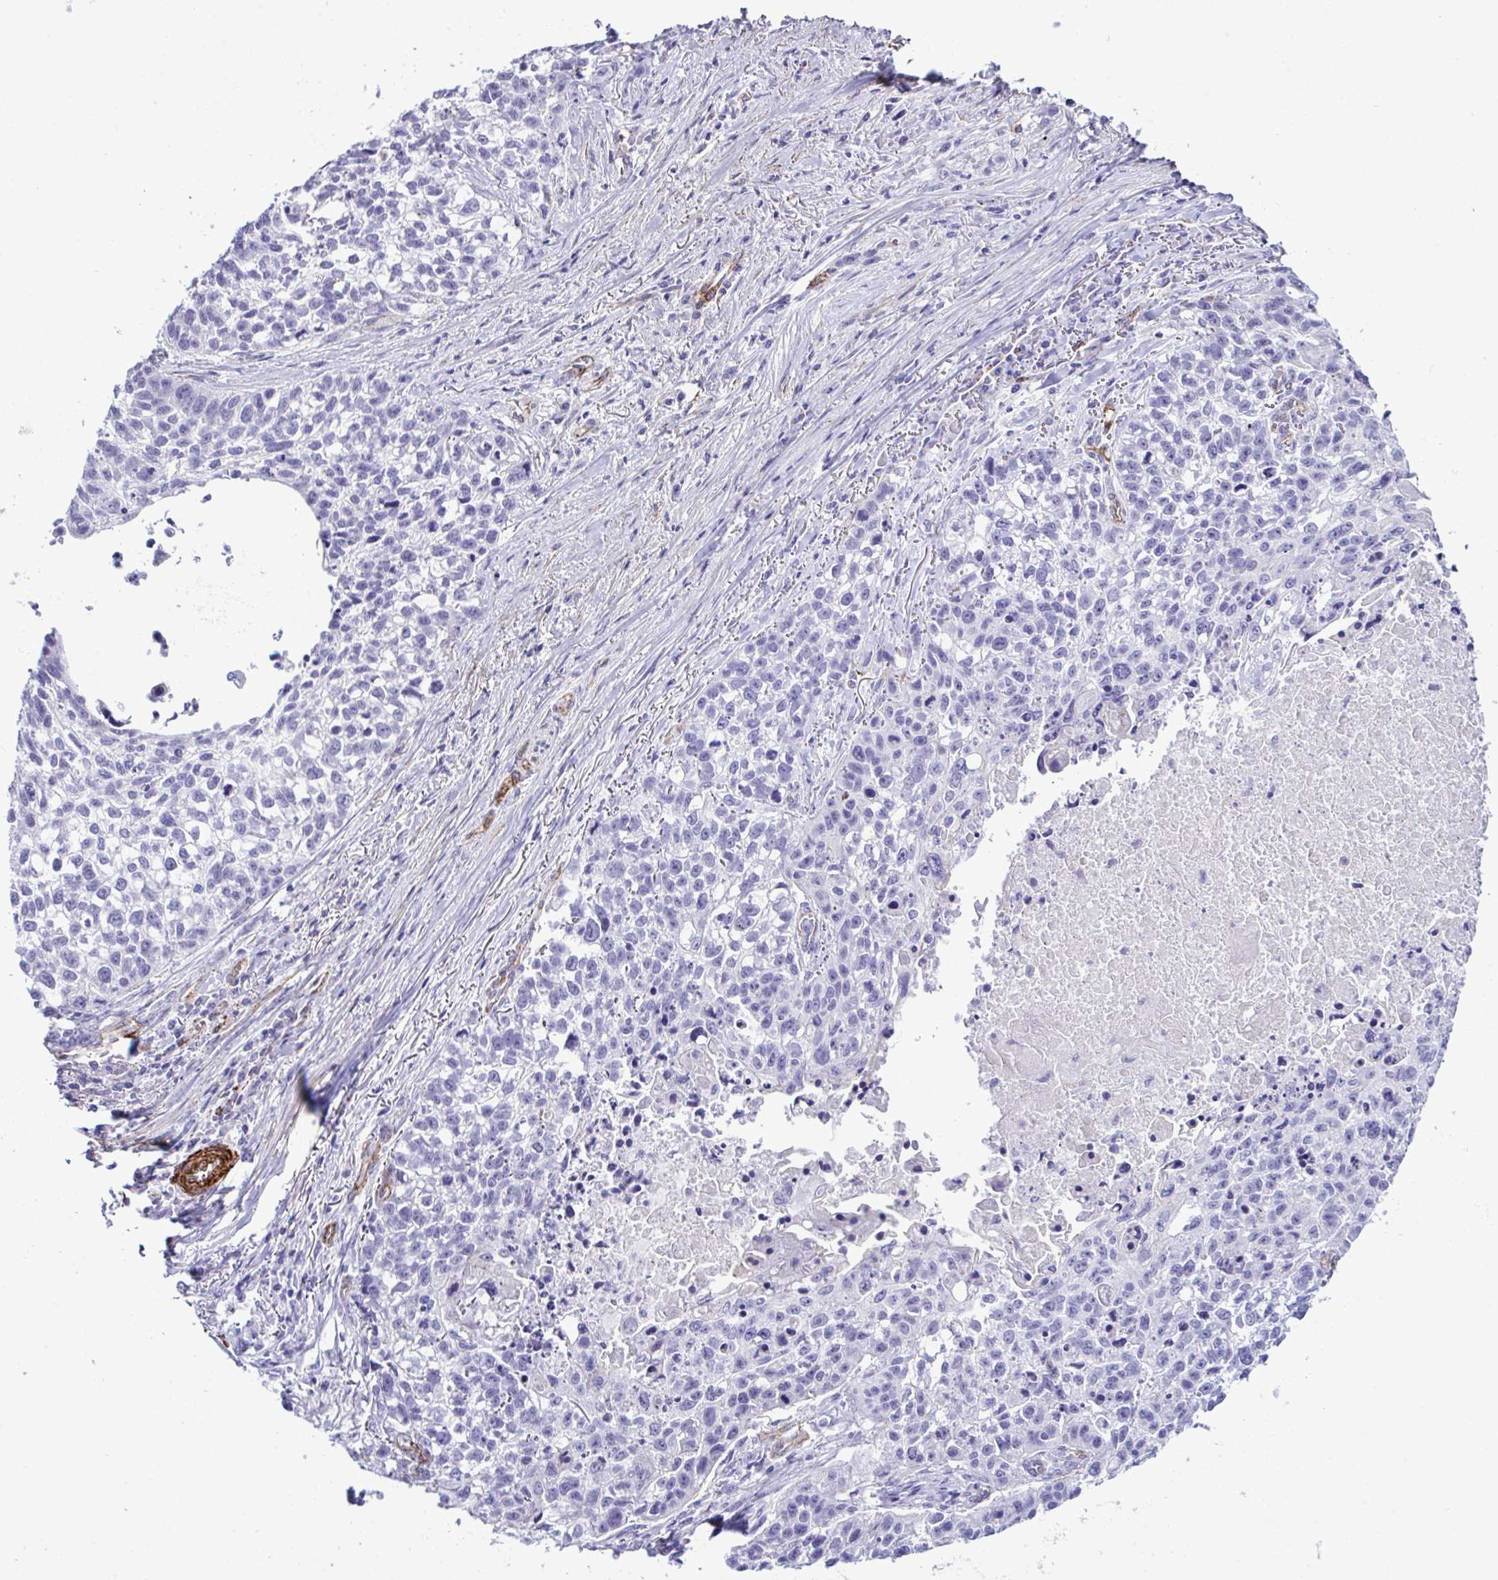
{"staining": {"intensity": "negative", "quantity": "none", "location": "none"}, "tissue": "lung cancer", "cell_type": "Tumor cells", "image_type": "cancer", "snomed": [{"axis": "morphology", "description": "Squamous cell carcinoma, NOS"}, {"axis": "topography", "description": "Lung"}], "caption": "Human lung cancer (squamous cell carcinoma) stained for a protein using immunohistochemistry displays no expression in tumor cells.", "gene": "SYNPO2L", "patient": {"sex": "male", "age": 74}}